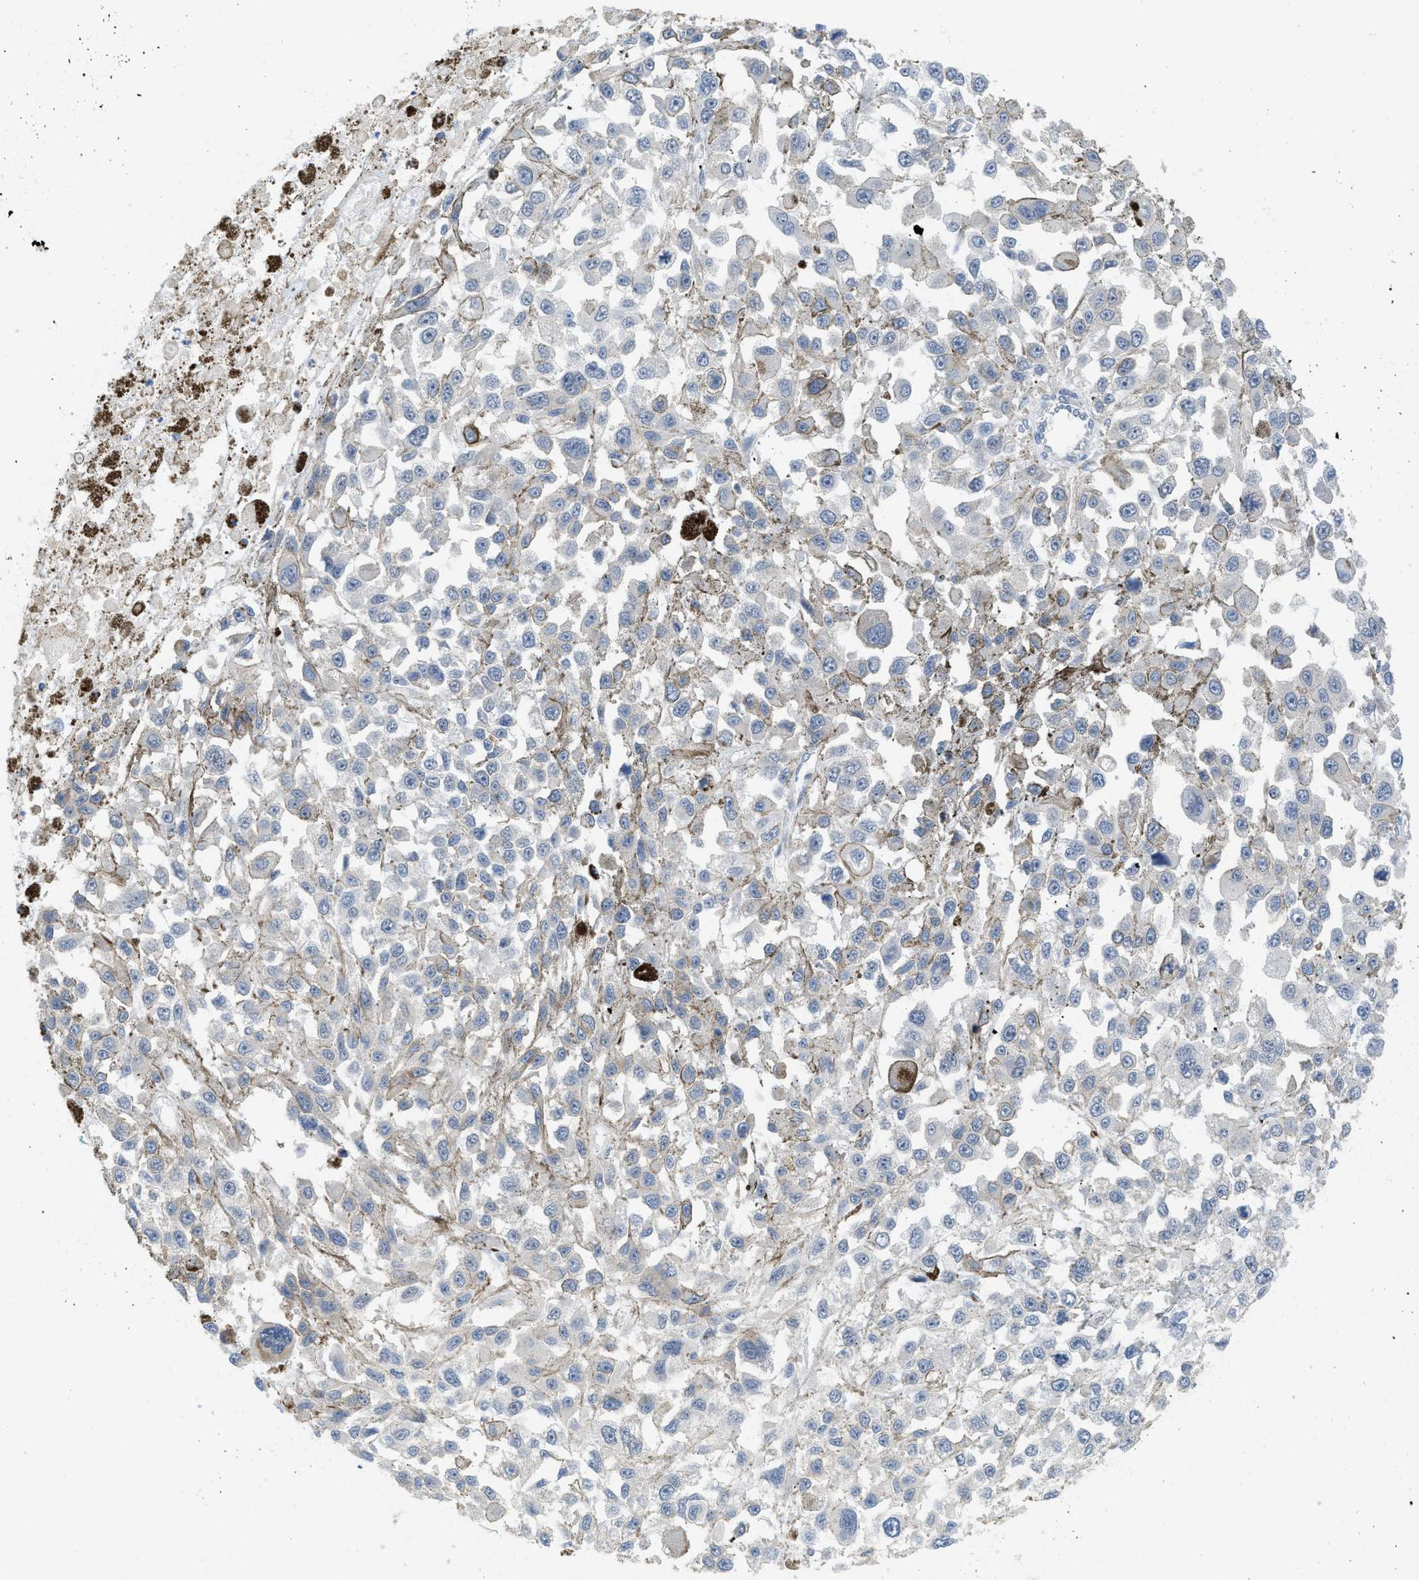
{"staining": {"intensity": "negative", "quantity": "none", "location": "none"}, "tissue": "melanoma", "cell_type": "Tumor cells", "image_type": "cancer", "snomed": [{"axis": "morphology", "description": "Malignant melanoma, Metastatic site"}, {"axis": "topography", "description": "Lymph node"}], "caption": "A high-resolution micrograph shows immunohistochemistry staining of malignant melanoma (metastatic site), which demonstrates no significant expression in tumor cells.", "gene": "TNFAIP1", "patient": {"sex": "male", "age": 59}}